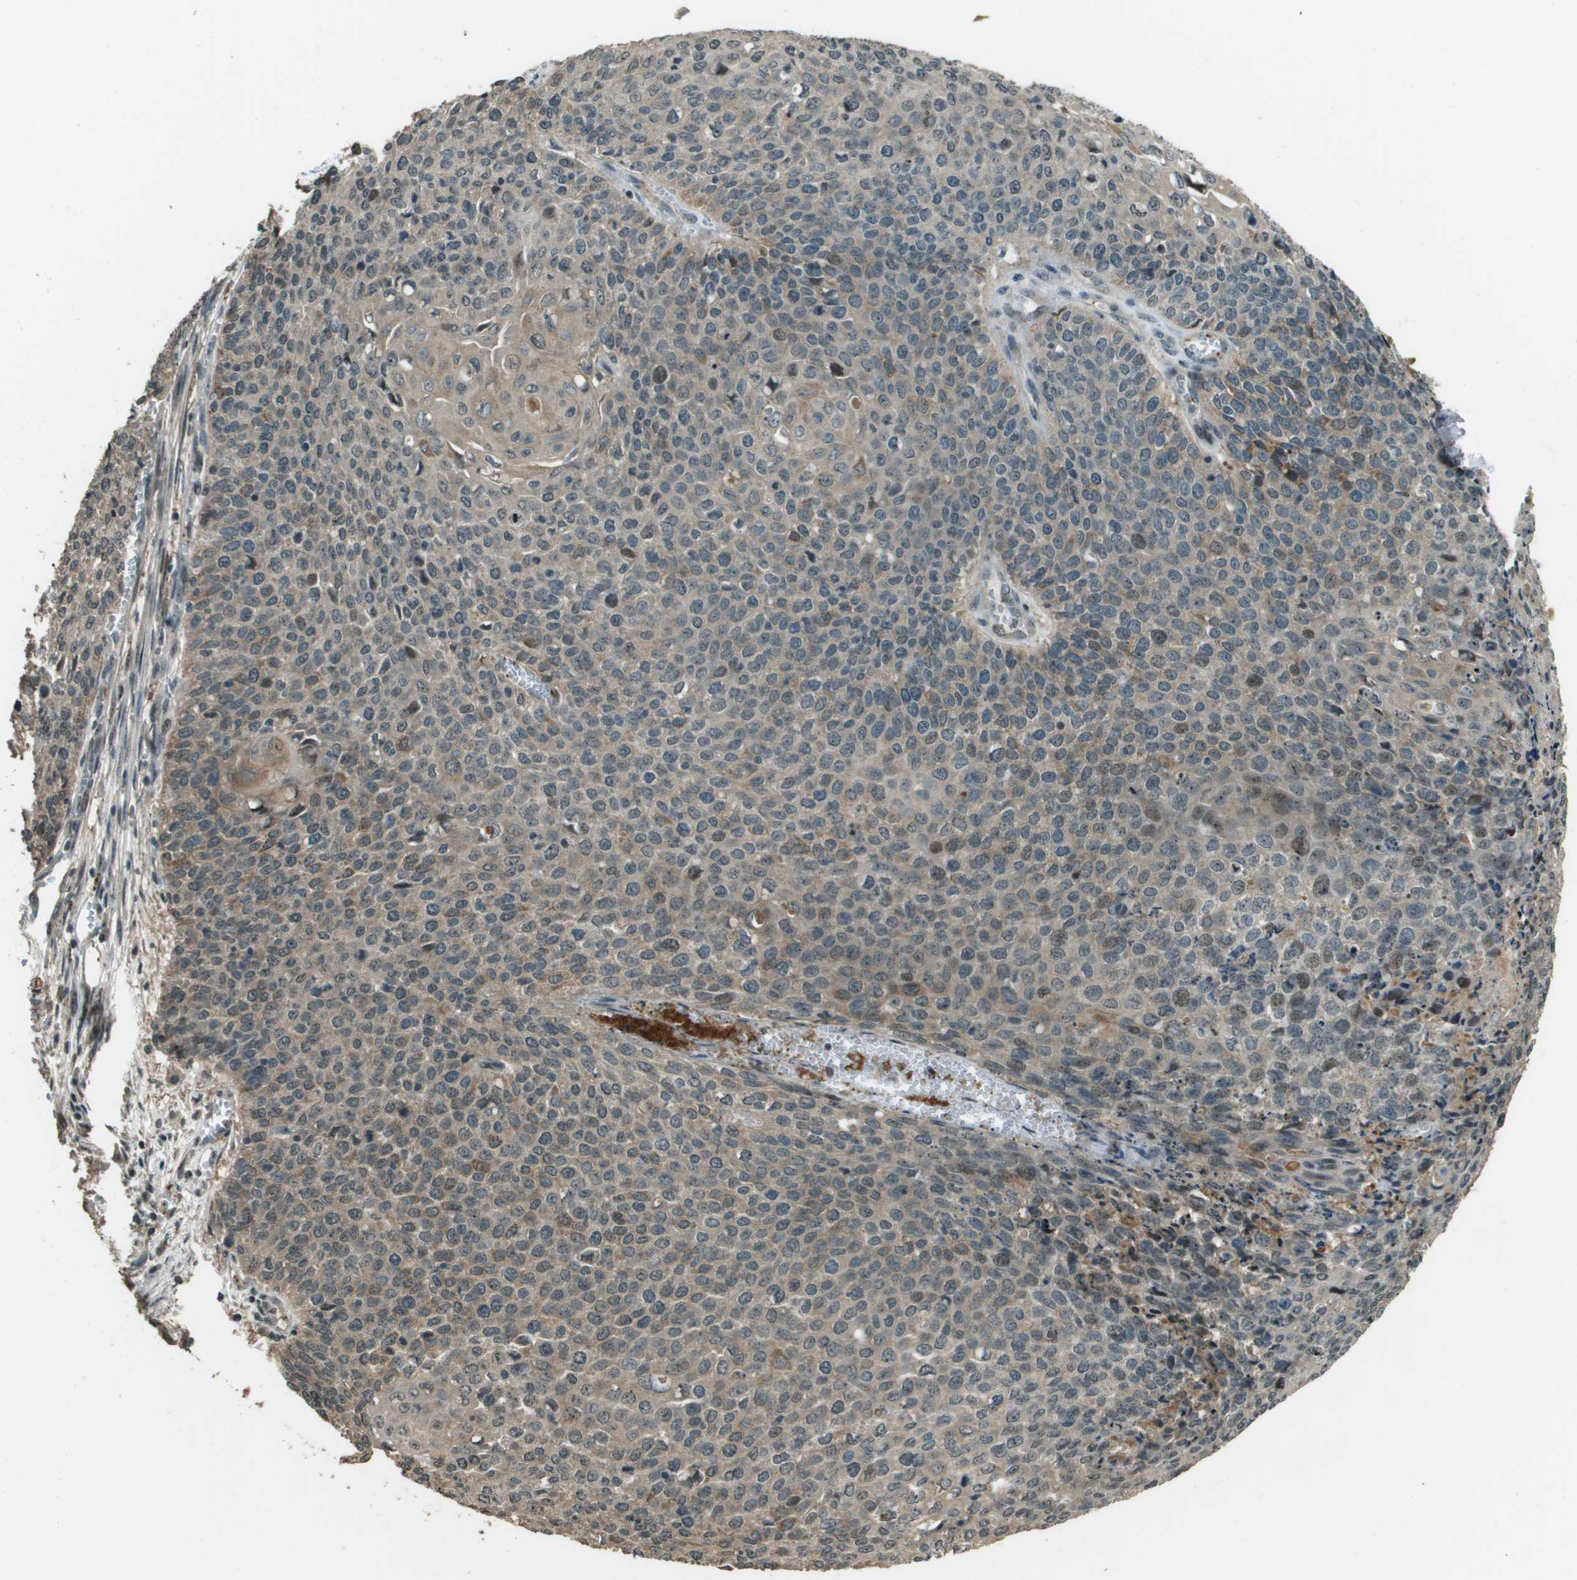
{"staining": {"intensity": "moderate", "quantity": ">75%", "location": "cytoplasmic/membranous"}, "tissue": "cervical cancer", "cell_type": "Tumor cells", "image_type": "cancer", "snomed": [{"axis": "morphology", "description": "Squamous cell carcinoma, NOS"}, {"axis": "topography", "description": "Cervix"}], "caption": "Immunohistochemical staining of human squamous cell carcinoma (cervical) demonstrates medium levels of moderate cytoplasmic/membranous positivity in about >75% of tumor cells.", "gene": "SDC3", "patient": {"sex": "female", "age": 39}}